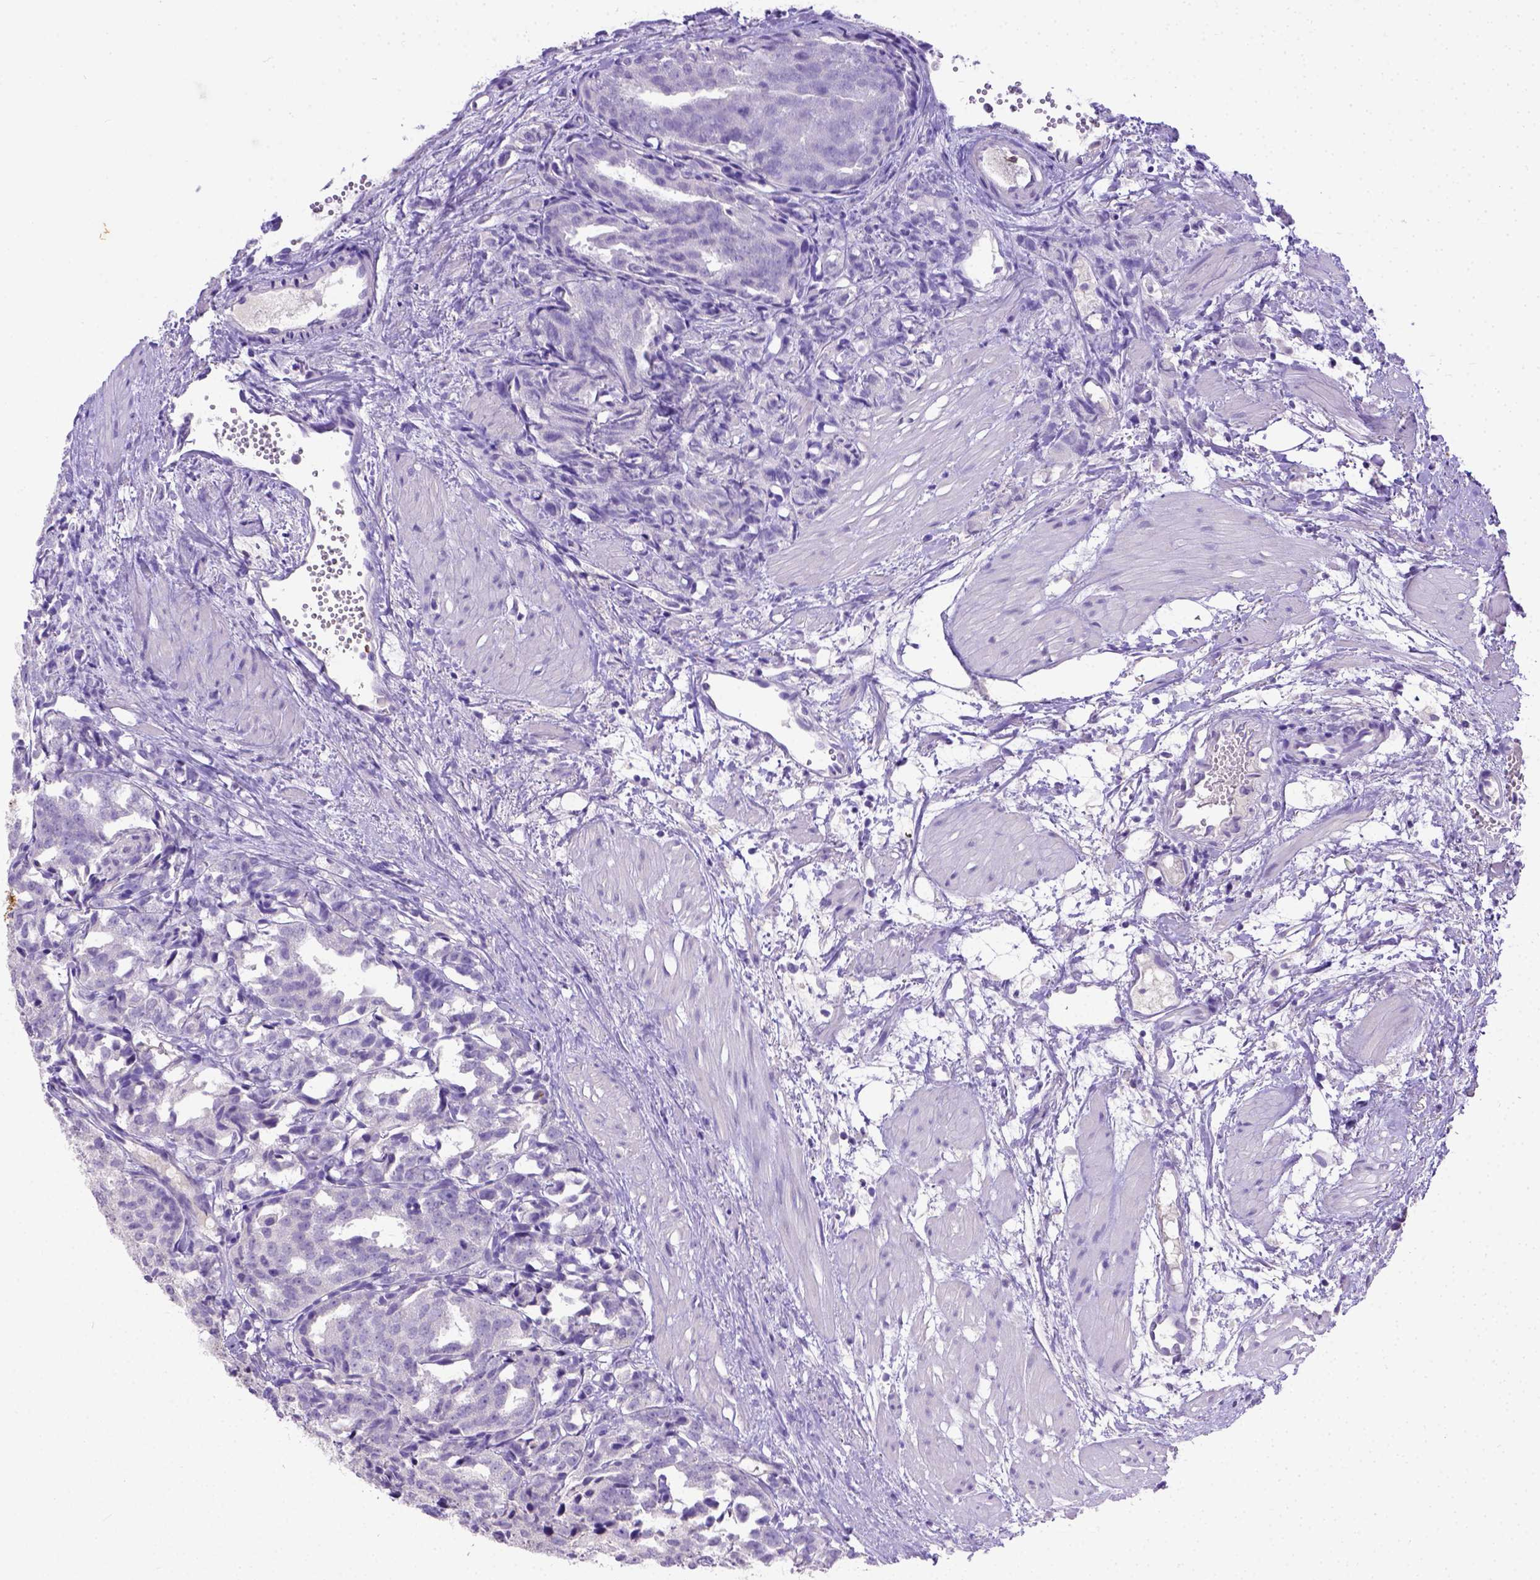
{"staining": {"intensity": "negative", "quantity": "none", "location": "none"}, "tissue": "prostate cancer", "cell_type": "Tumor cells", "image_type": "cancer", "snomed": [{"axis": "morphology", "description": "Adenocarcinoma, High grade"}, {"axis": "topography", "description": "Prostate"}], "caption": "Prostate cancer was stained to show a protein in brown. There is no significant positivity in tumor cells. The staining is performed using DAB (3,3'-diaminobenzidine) brown chromogen with nuclei counter-stained in using hematoxylin.", "gene": "B3GAT1", "patient": {"sex": "male", "age": 53}}